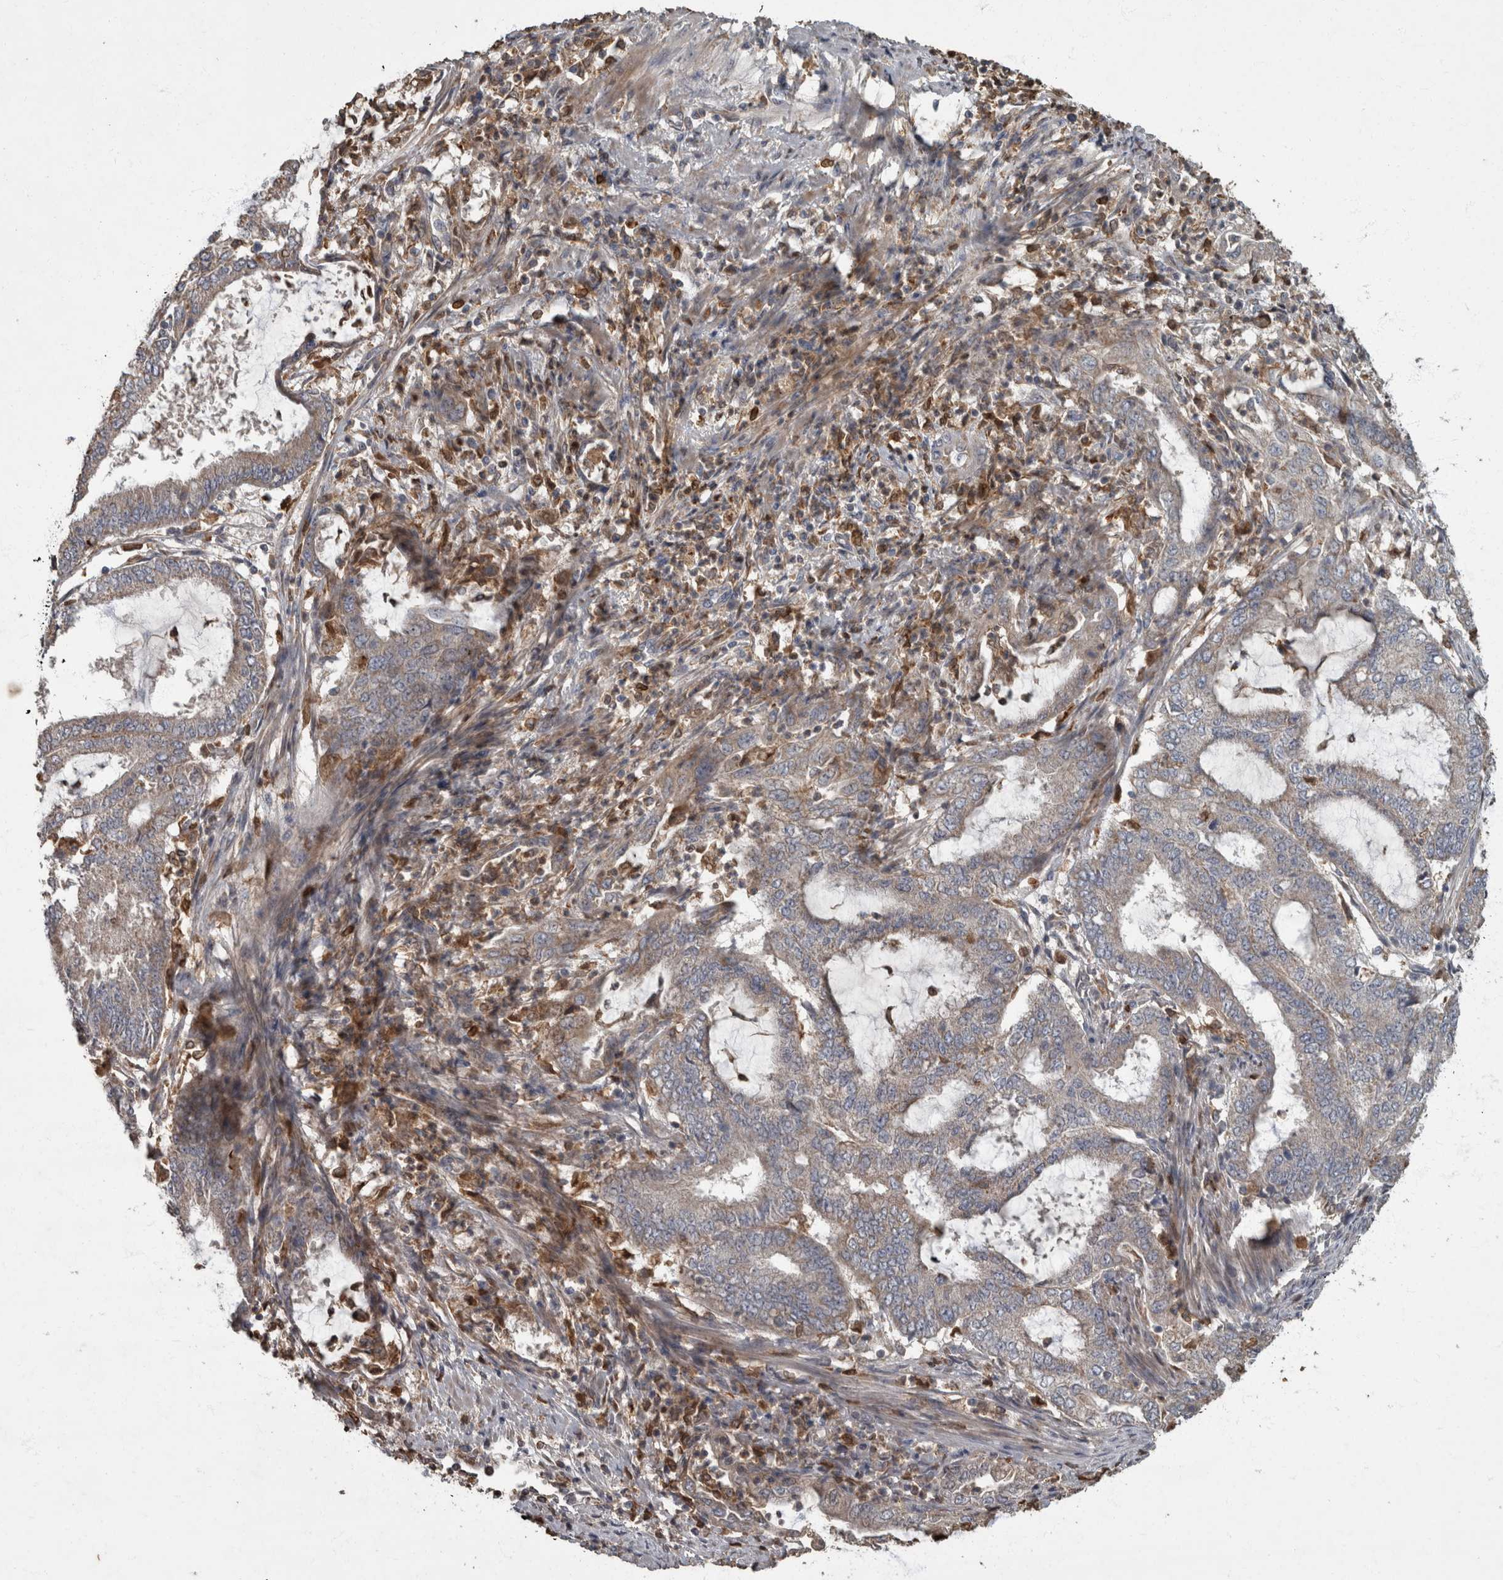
{"staining": {"intensity": "weak", "quantity": "<25%", "location": "cytoplasmic/membranous"}, "tissue": "endometrial cancer", "cell_type": "Tumor cells", "image_type": "cancer", "snomed": [{"axis": "morphology", "description": "Adenocarcinoma, NOS"}, {"axis": "topography", "description": "Endometrium"}], "caption": "The image reveals no staining of tumor cells in endometrial cancer (adenocarcinoma).", "gene": "PPP1R3C", "patient": {"sex": "female", "age": 51}}